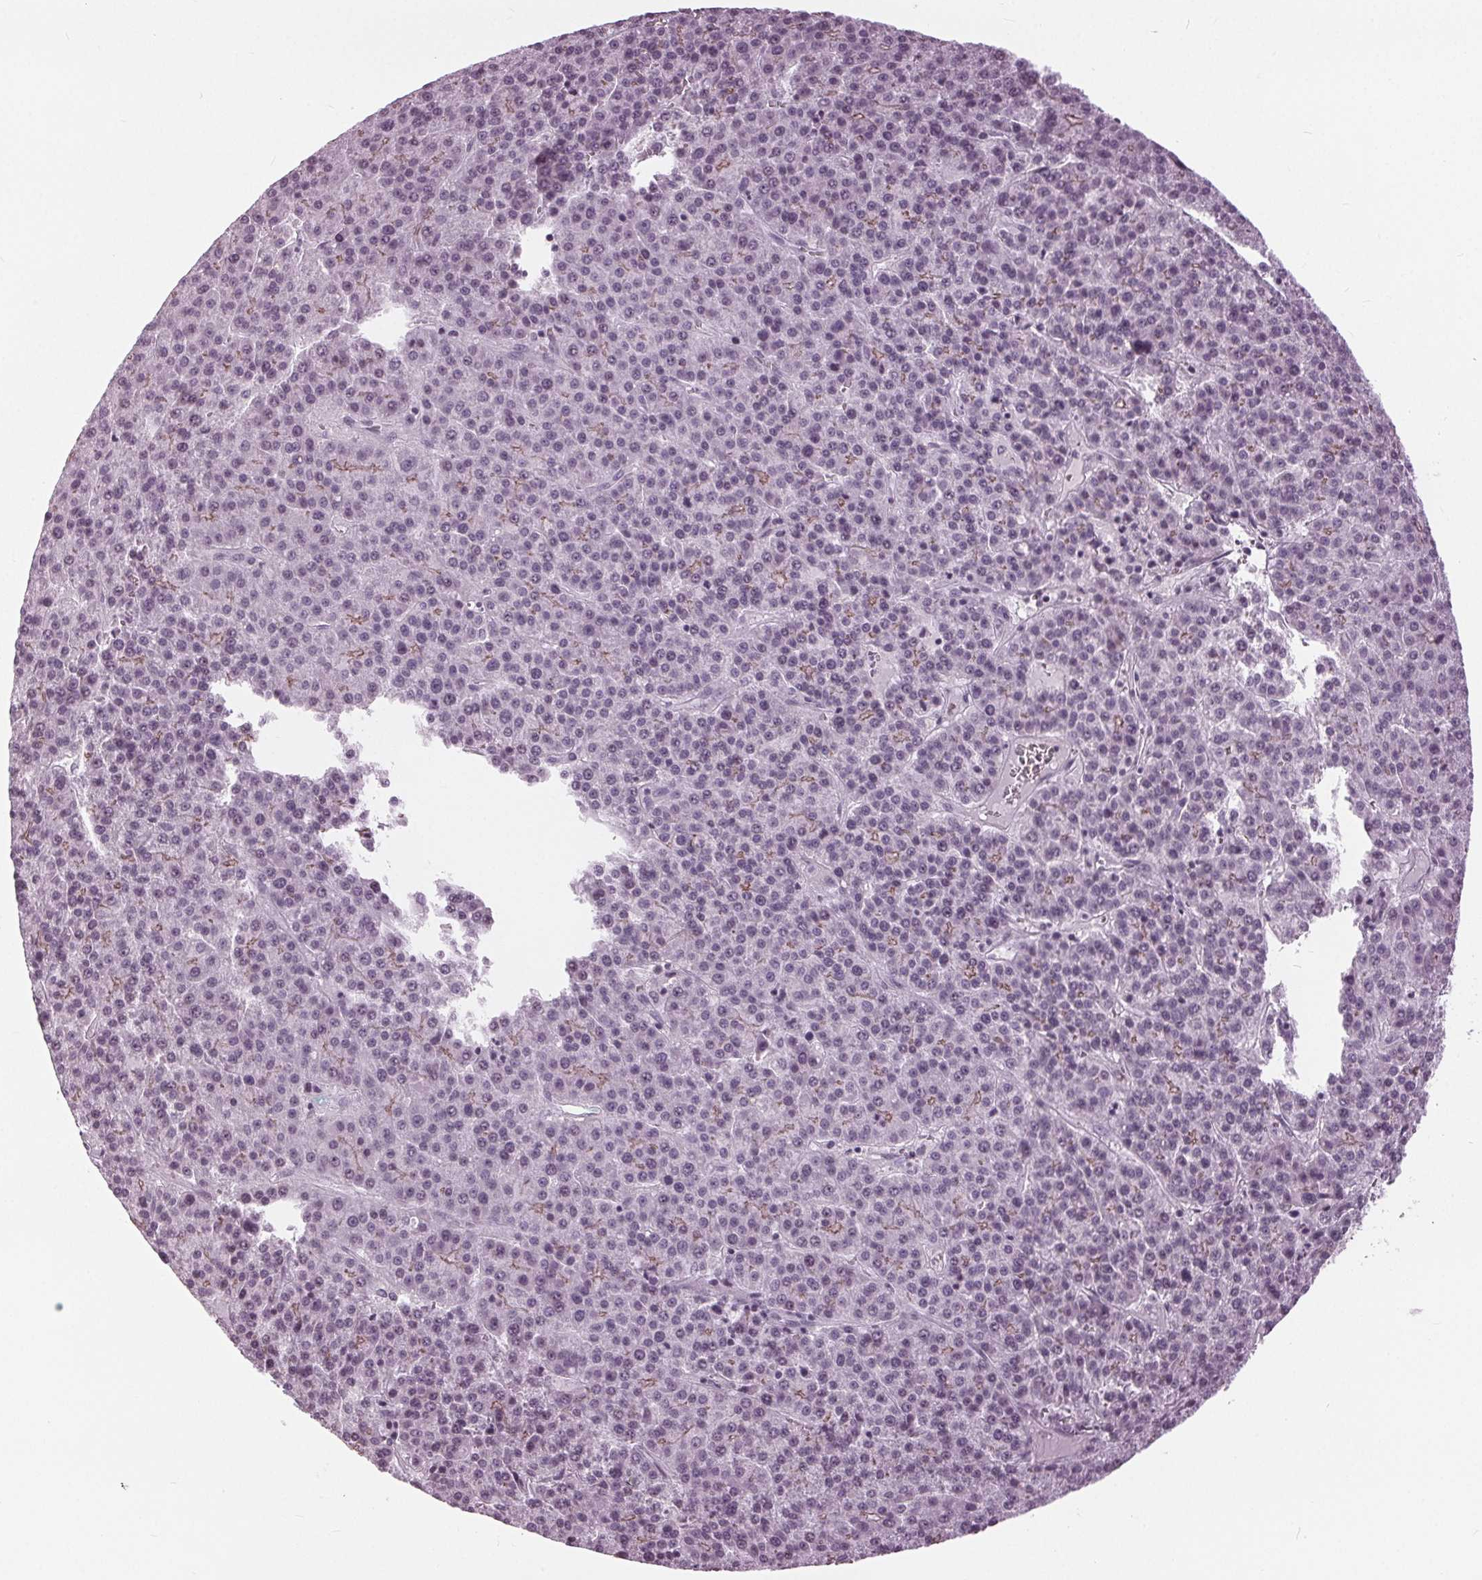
{"staining": {"intensity": "moderate", "quantity": "<25%", "location": "cytoplasmic/membranous"}, "tissue": "liver cancer", "cell_type": "Tumor cells", "image_type": "cancer", "snomed": [{"axis": "morphology", "description": "Carcinoma, Hepatocellular, NOS"}, {"axis": "topography", "description": "Liver"}], "caption": "Immunohistochemical staining of liver cancer (hepatocellular carcinoma) demonstrates low levels of moderate cytoplasmic/membranous positivity in about <25% of tumor cells.", "gene": "SLC9A4", "patient": {"sex": "female", "age": 58}}